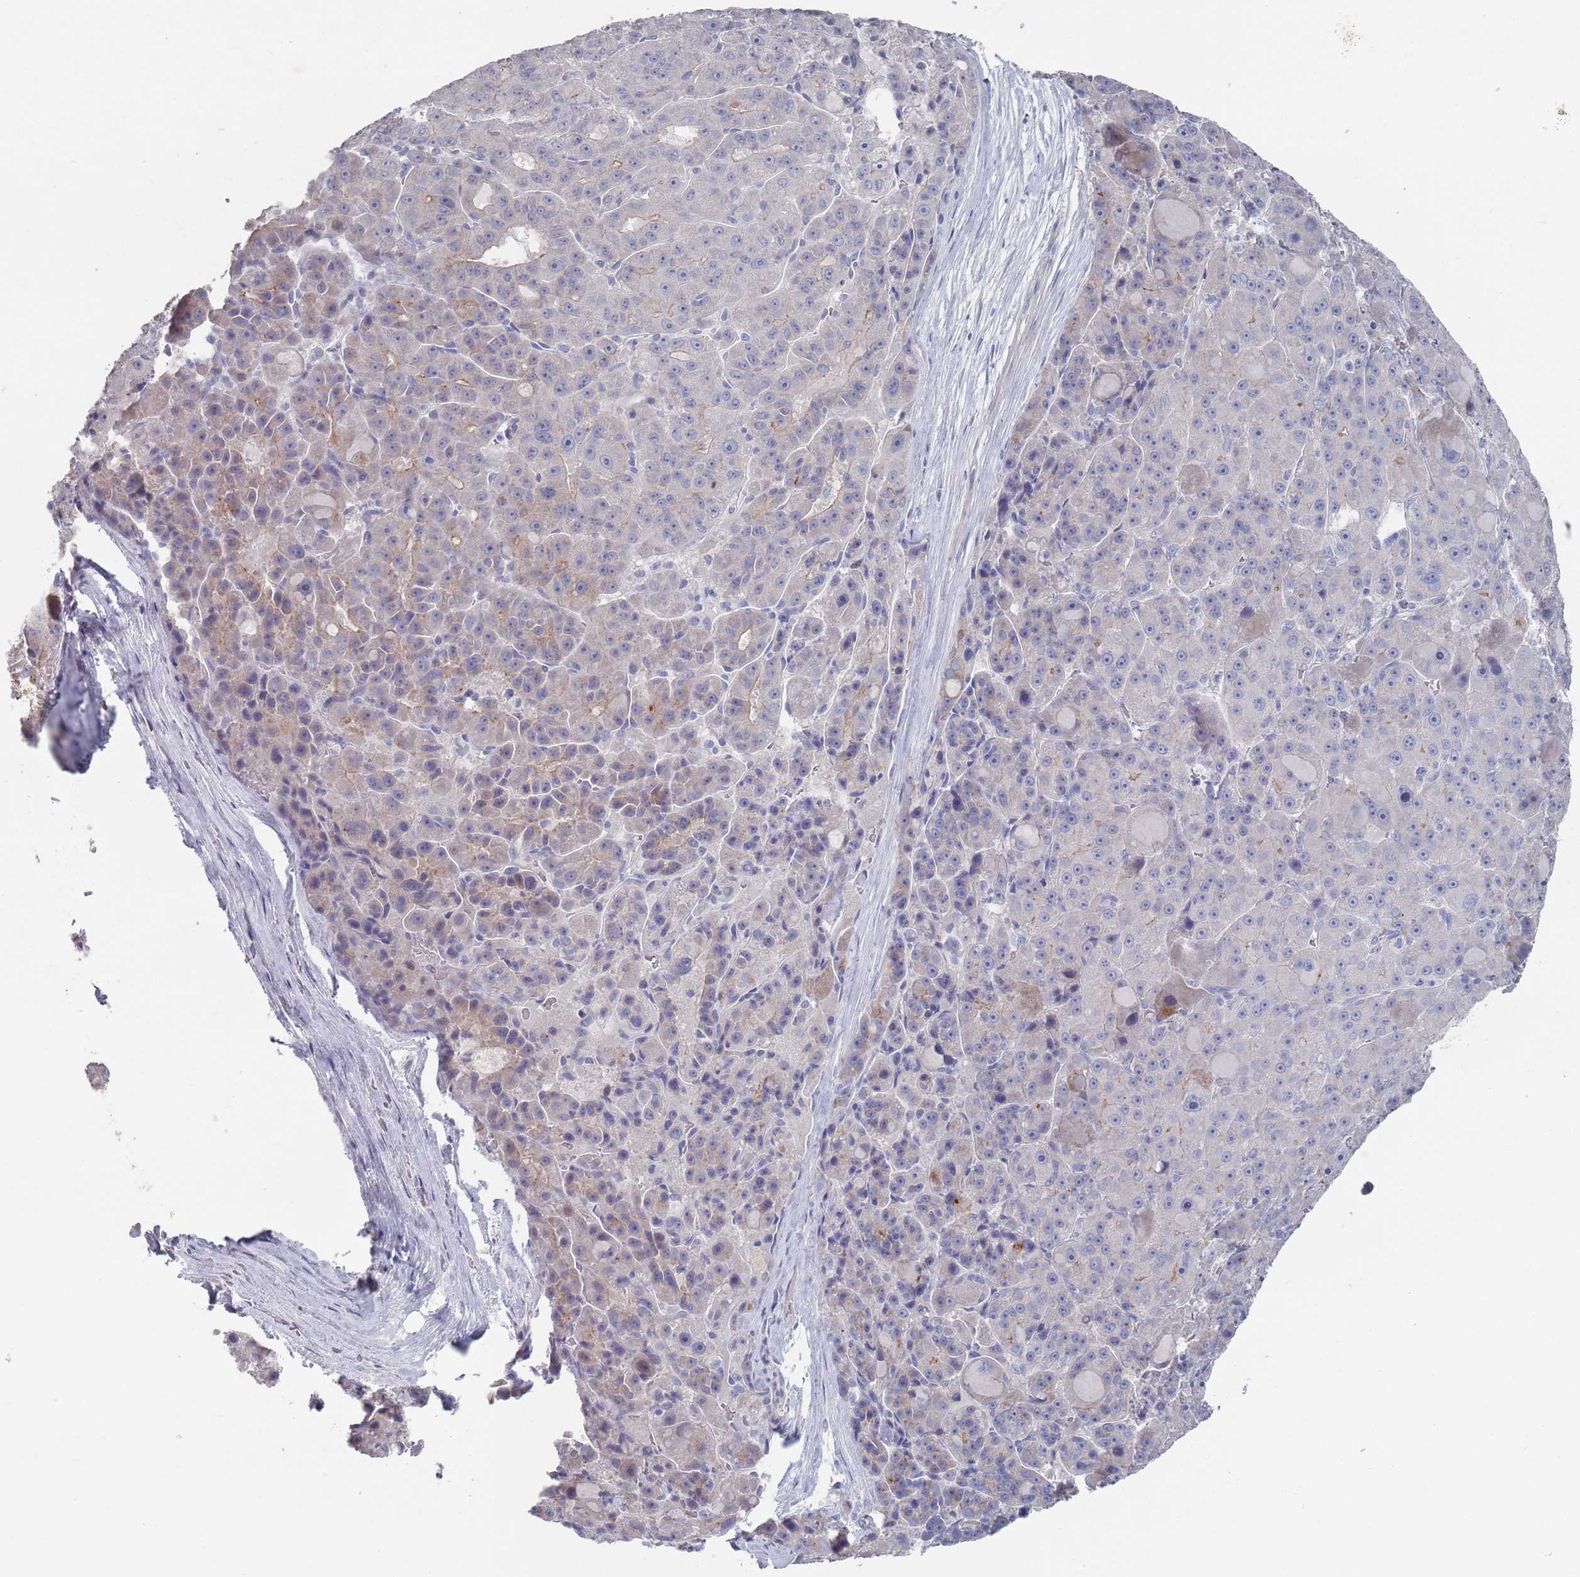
{"staining": {"intensity": "weak", "quantity": "<25%", "location": "cytoplasmic/membranous"}, "tissue": "liver cancer", "cell_type": "Tumor cells", "image_type": "cancer", "snomed": [{"axis": "morphology", "description": "Carcinoma, Hepatocellular, NOS"}, {"axis": "topography", "description": "Liver"}], "caption": "Hepatocellular carcinoma (liver) stained for a protein using IHC displays no positivity tumor cells.", "gene": "PROM2", "patient": {"sex": "male", "age": 76}}